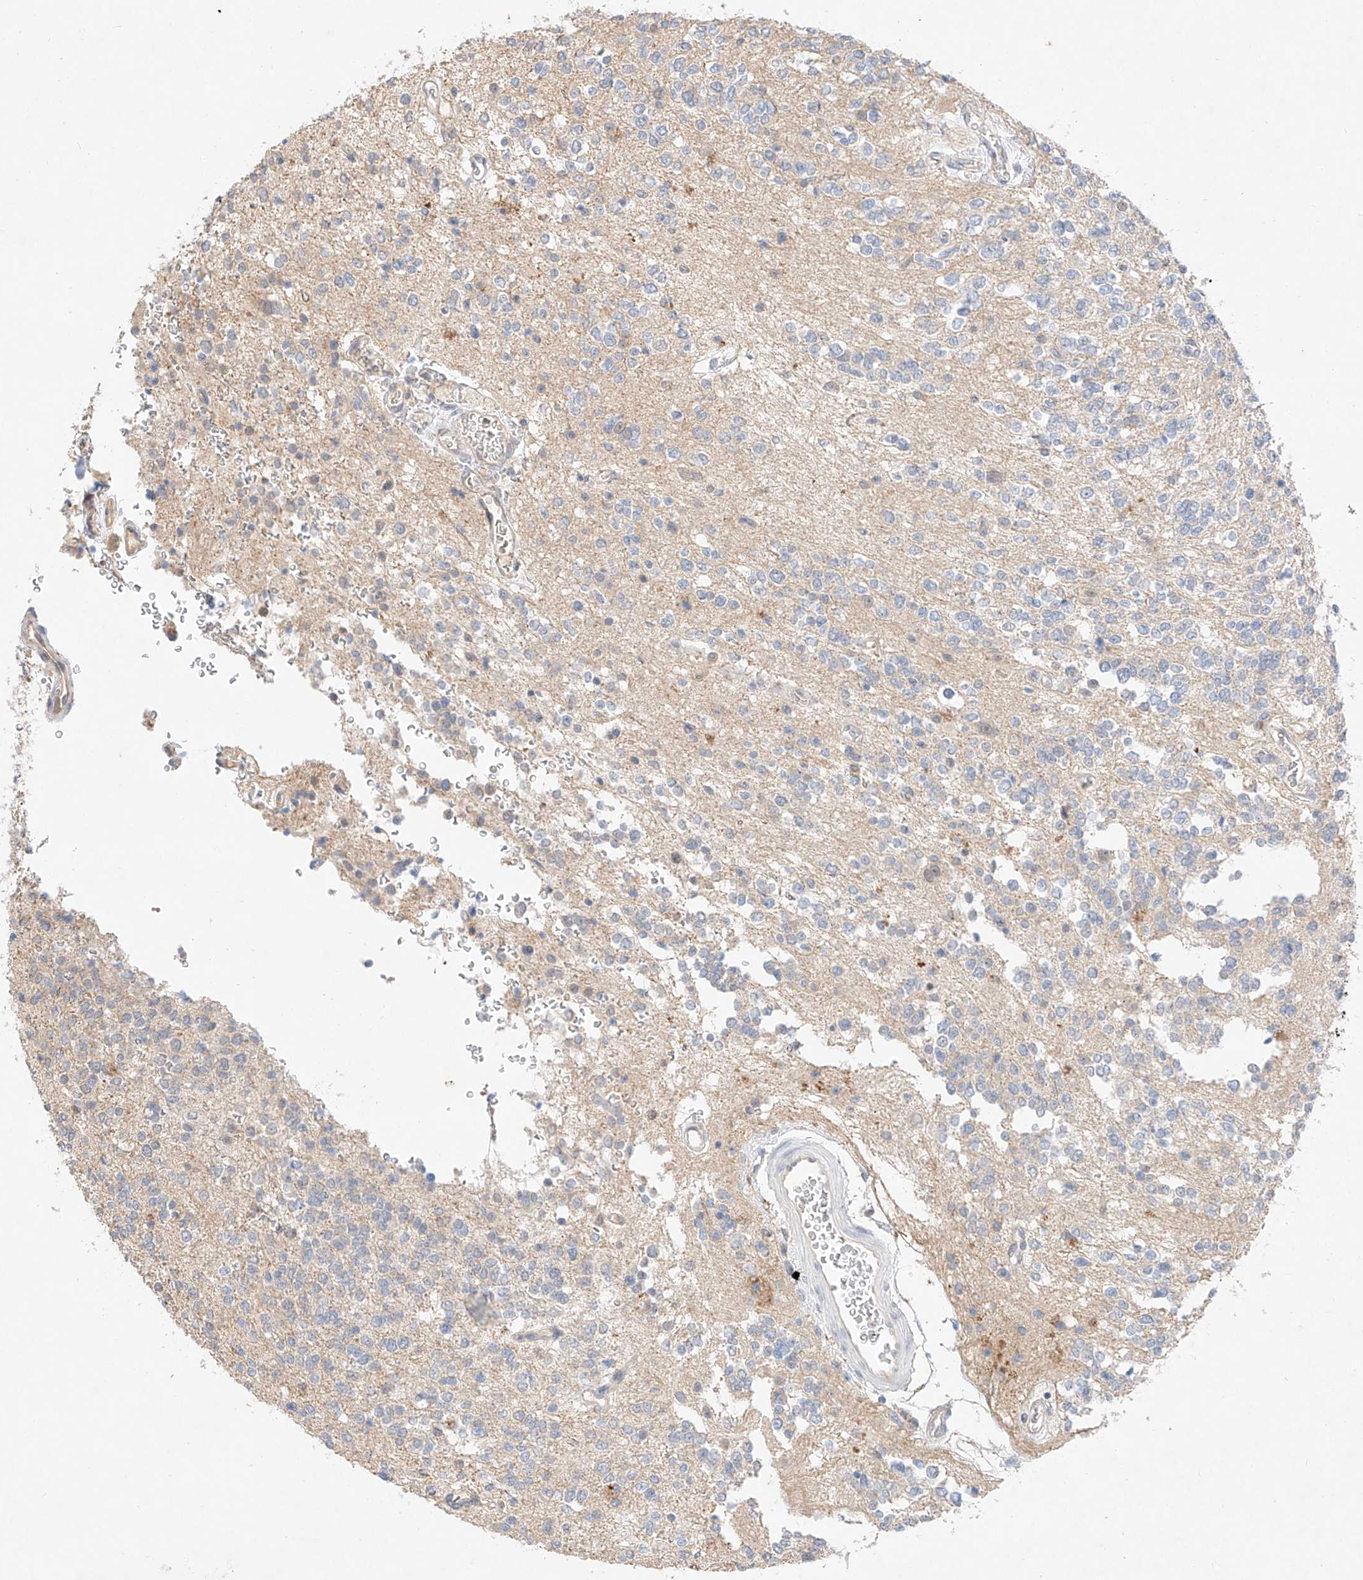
{"staining": {"intensity": "negative", "quantity": "none", "location": "none"}, "tissue": "glioma", "cell_type": "Tumor cells", "image_type": "cancer", "snomed": [{"axis": "morphology", "description": "Glioma, malignant, High grade"}, {"axis": "topography", "description": "Brain"}], "caption": "The IHC photomicrograph has no significant staining in tumor cells of malignant glioma (high-grade) tissue.", "gene": "IL22RA2", "patient": {"sex": "male", "age": 34}}